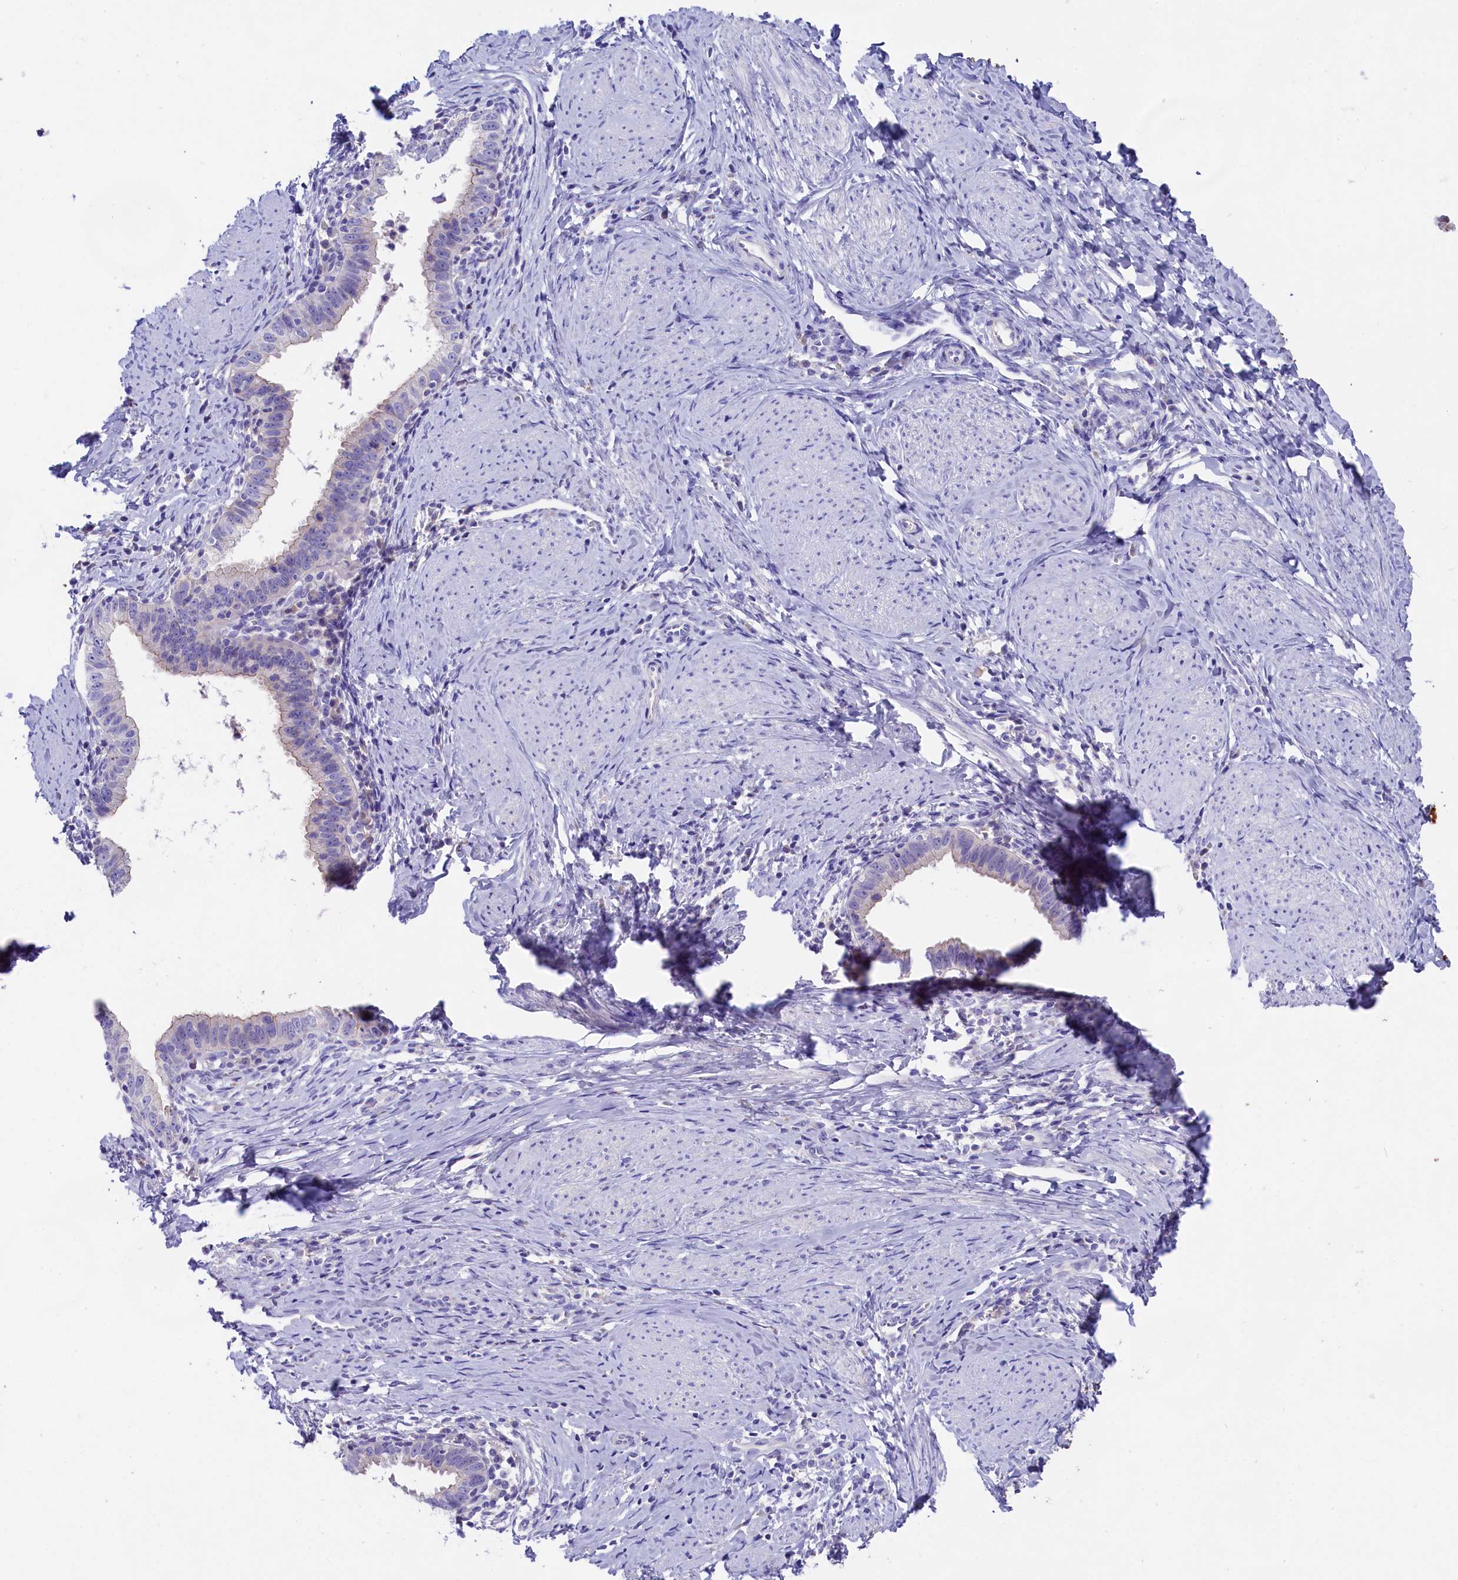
{"staining": {"intensity": "negative", "quantity": "none", "location": "none"}, "tissue": "cervical cancer", "cell_type": "Tumor cells", "image_type": "cancer", "snomed": [{"axis": "morphology", "description": "Adenocarcinoma, NOS"}, {"axis": "topography", "description": "Cervix"}], "caption": "There is no significant positivity in tumor cells of adenocarcinoma (cervical).", "gene": "SULT2A1", "patient": {"sex": "female", "age": 36}}